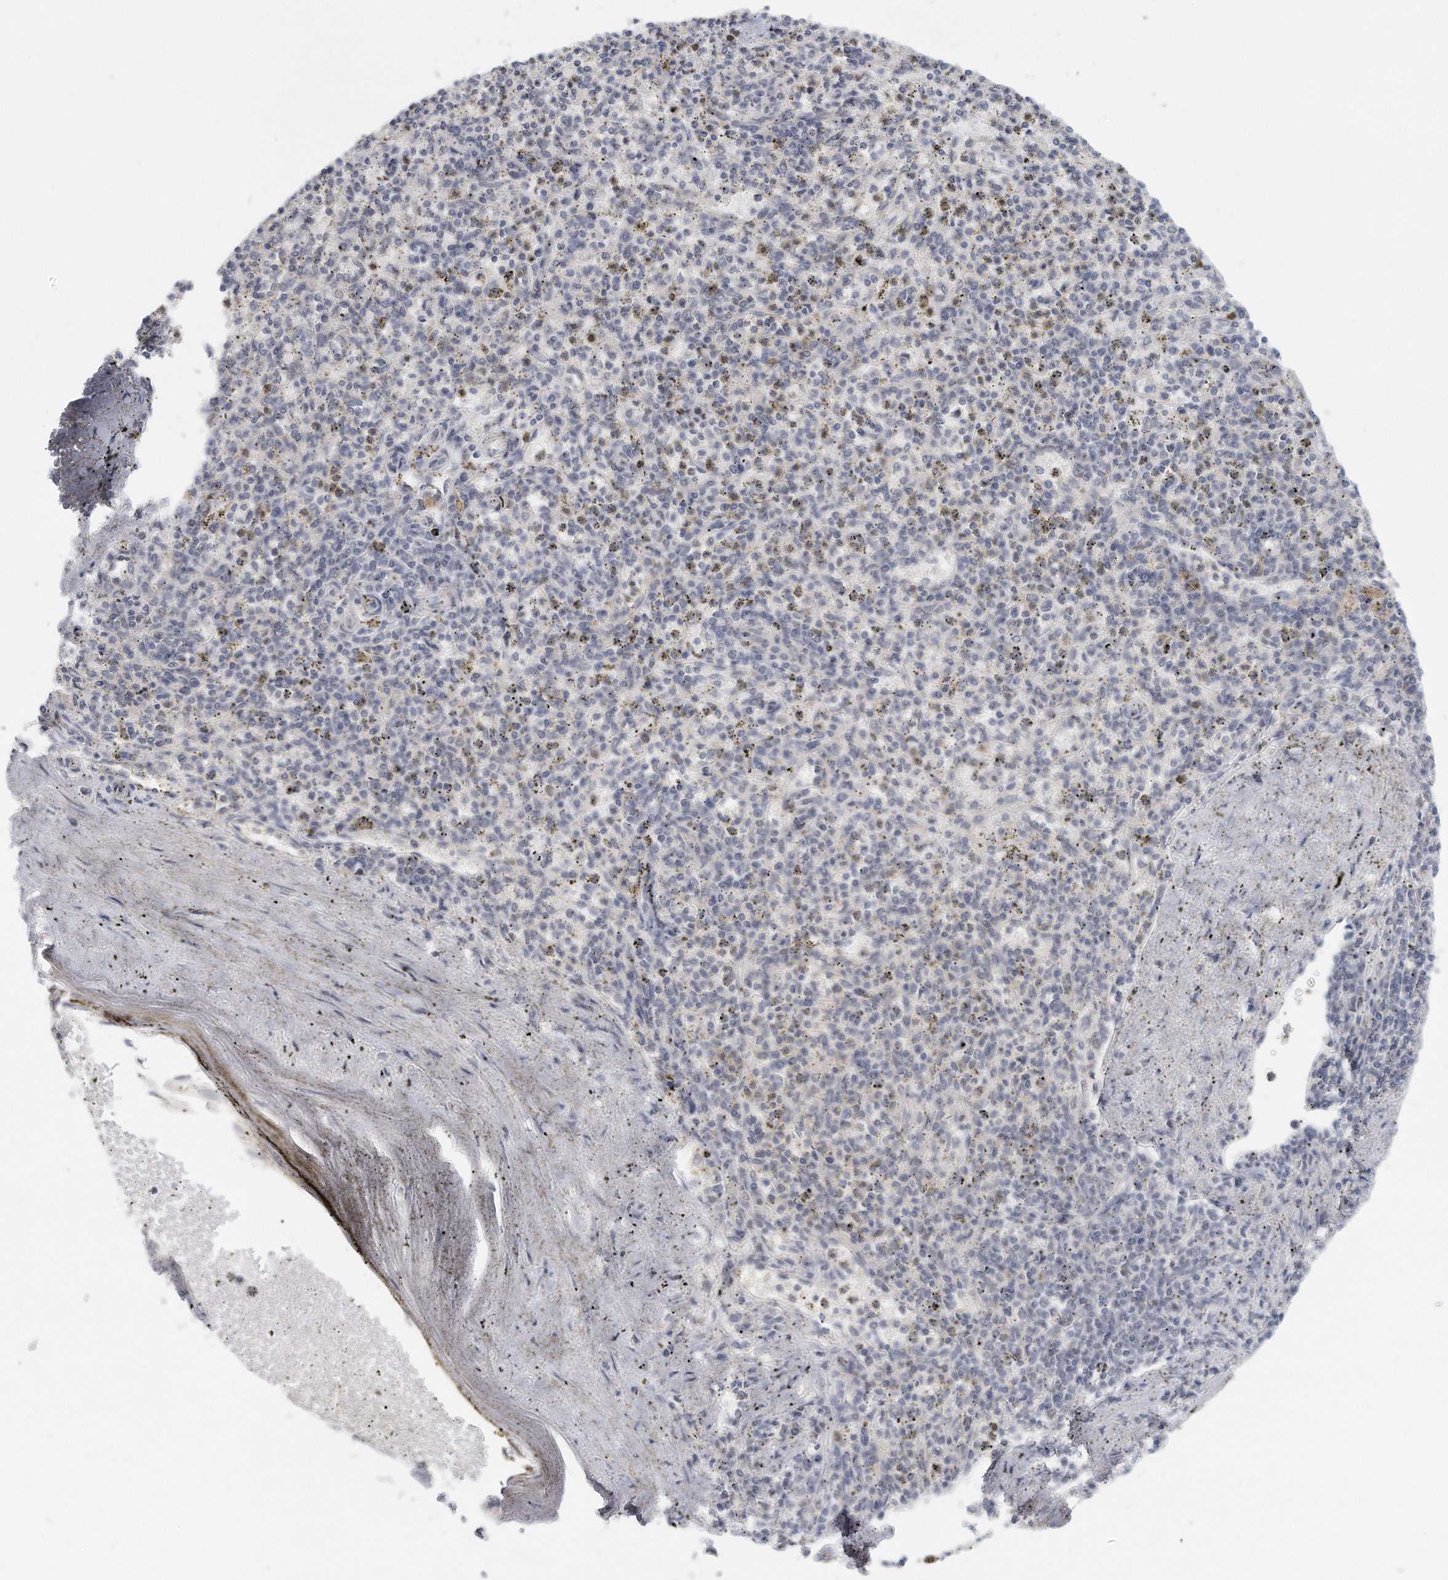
{"staining": {"intensity": "negative", "quantity": "none", "location": "none"}, "tissue": "spleen", "cell_type": "Cells in red pulp", "image_type": "normal", "snomed": [{"axis": "morphology", "description": "Normal tissue, NOS"}, {"axis": "topography", "description": "Spleen"}], "caption": "This is an immunohistochemistry (IHC) image of benign human spleen. There is no staining in cells in red pulp.", "gene": "DDX43", "patient": {"sex": "male", "age": 72}}